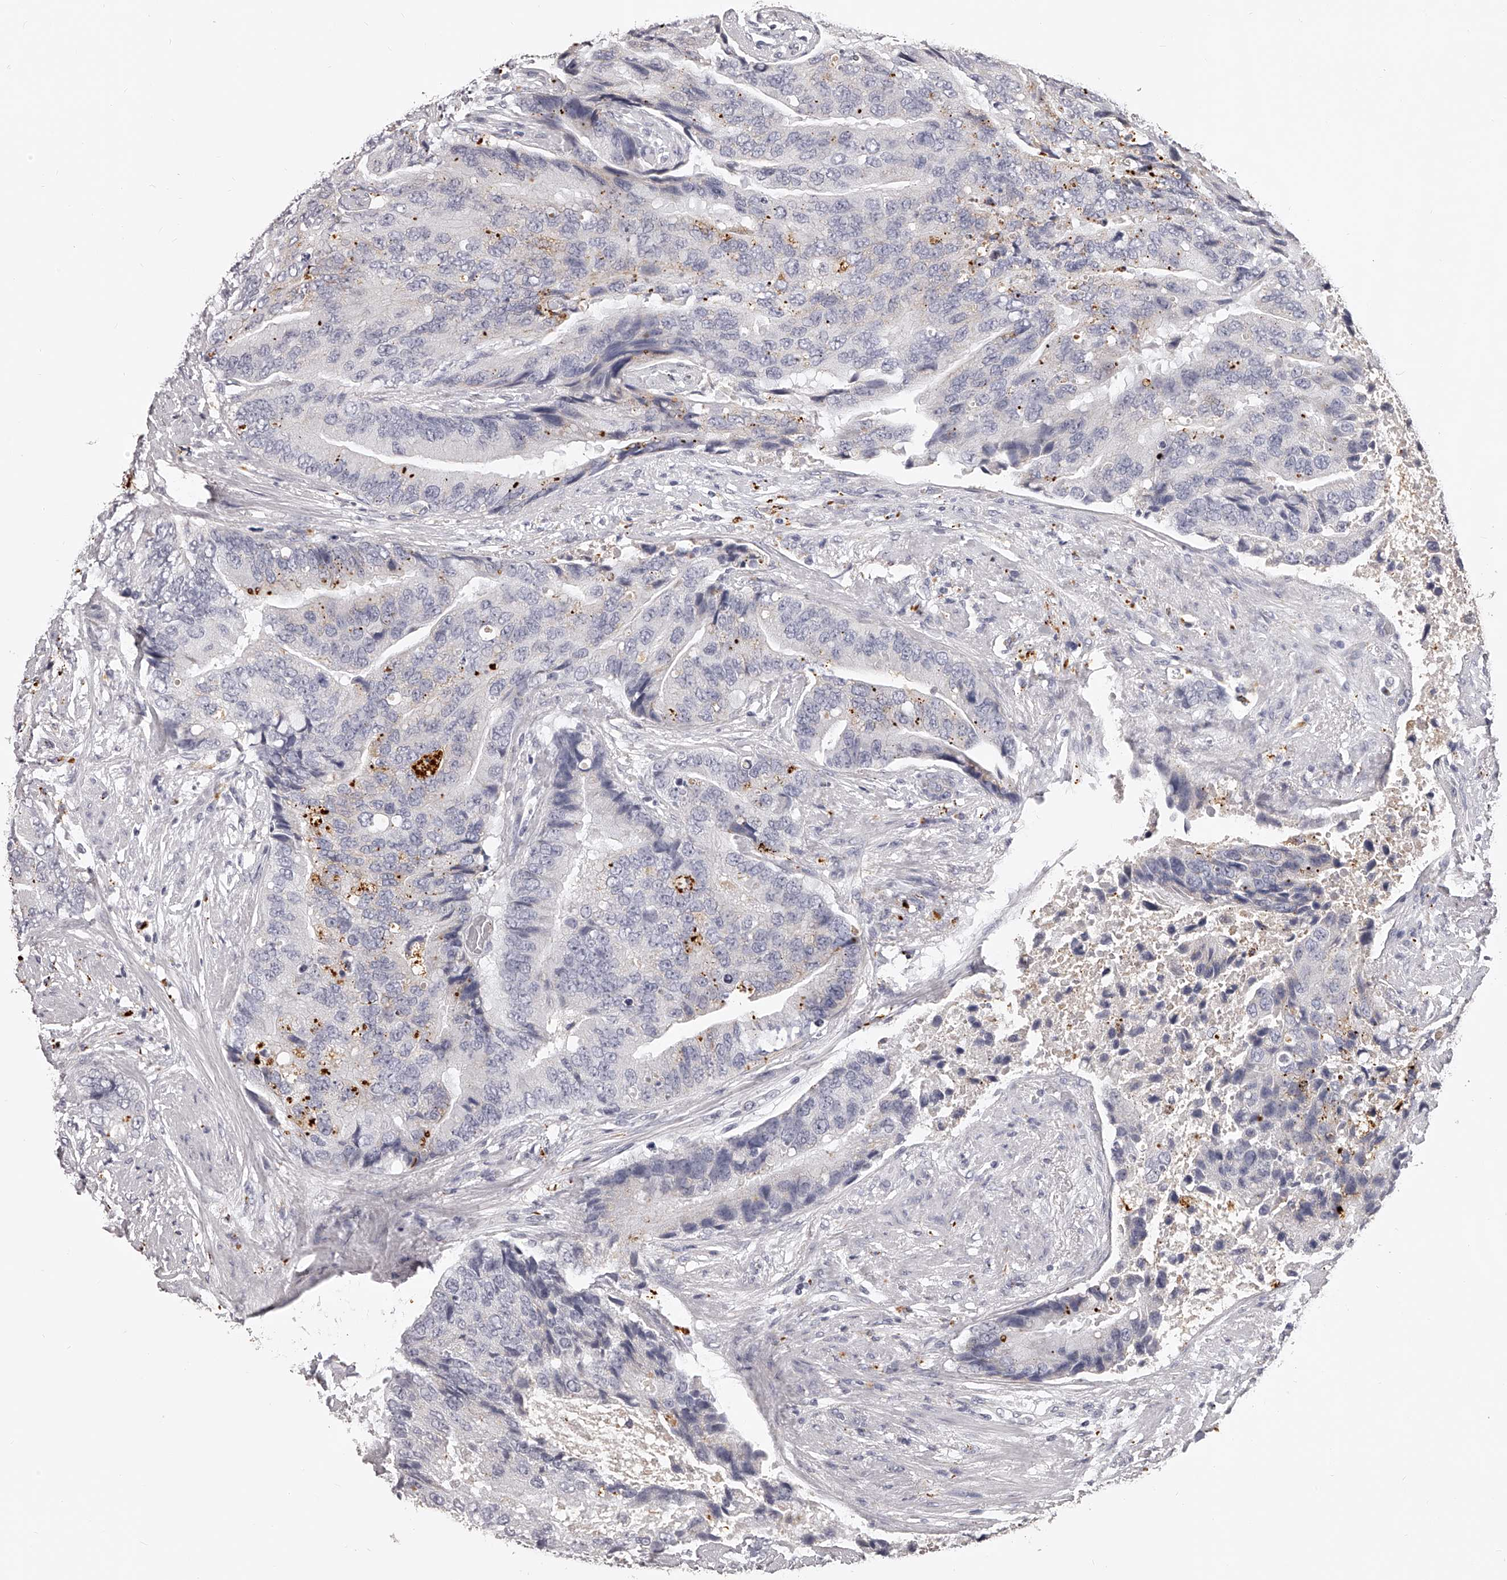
{"staining": {"intensity": "negative", "quantity": "none", "location": "none"}, "tissue": "prostate cancer", "cell_type": "Tumor cells", "image_type": "cancer", "snomed": [{"axis": "morphology", "description": "Adenocarcinoma, High grade"}, {"axis": "topography", "description": "Prostate"}], "caption": "Tumor cells show no significant protein expression in prostate cancer (adenocarcinoma (high-grade)). (DAB (3,3'-diaminobenzidine) IHC, high magnification).", "gene": "DMRT1", "patient": {"sex": "male", "age": 70}}